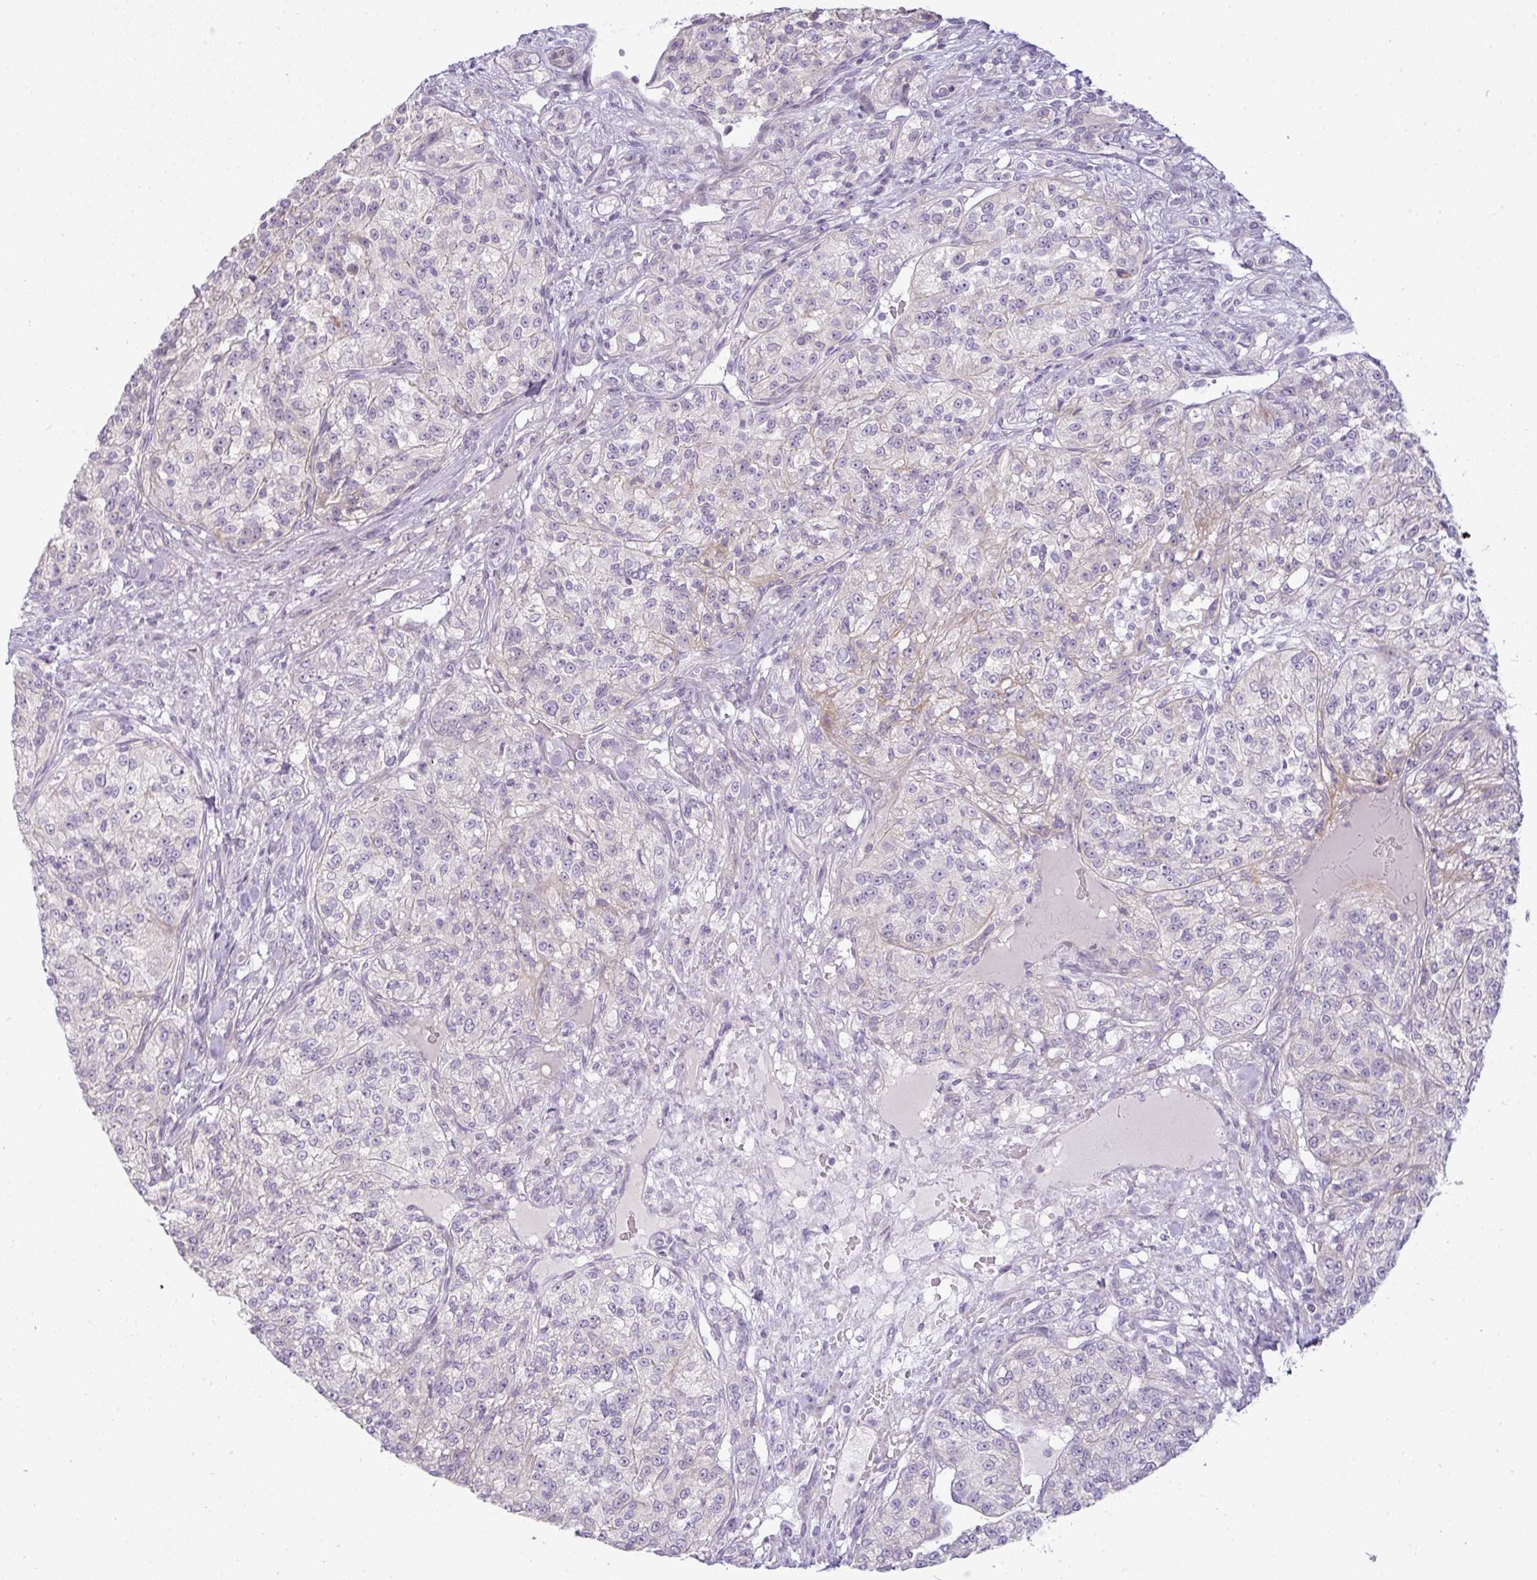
{"staining": {"intensity": "negative", "quantity": "none", "location": "none"}, "tissue": "renal cancer", "cell_type": "Tumor cells", "image_type": "cancer", "snomed": [{"axis": "morphology", "description": "Adenocarcinoma, NOS"}, {"axis": "topography", "description": "Kidney"}], "caption": "Immunohistochemistry (IHC) of adenocarcinoma (renal) reveals no positivity in tumor cells.", "gene": "SIRPB2", "patient": {"sex": "female", "age": 63}}